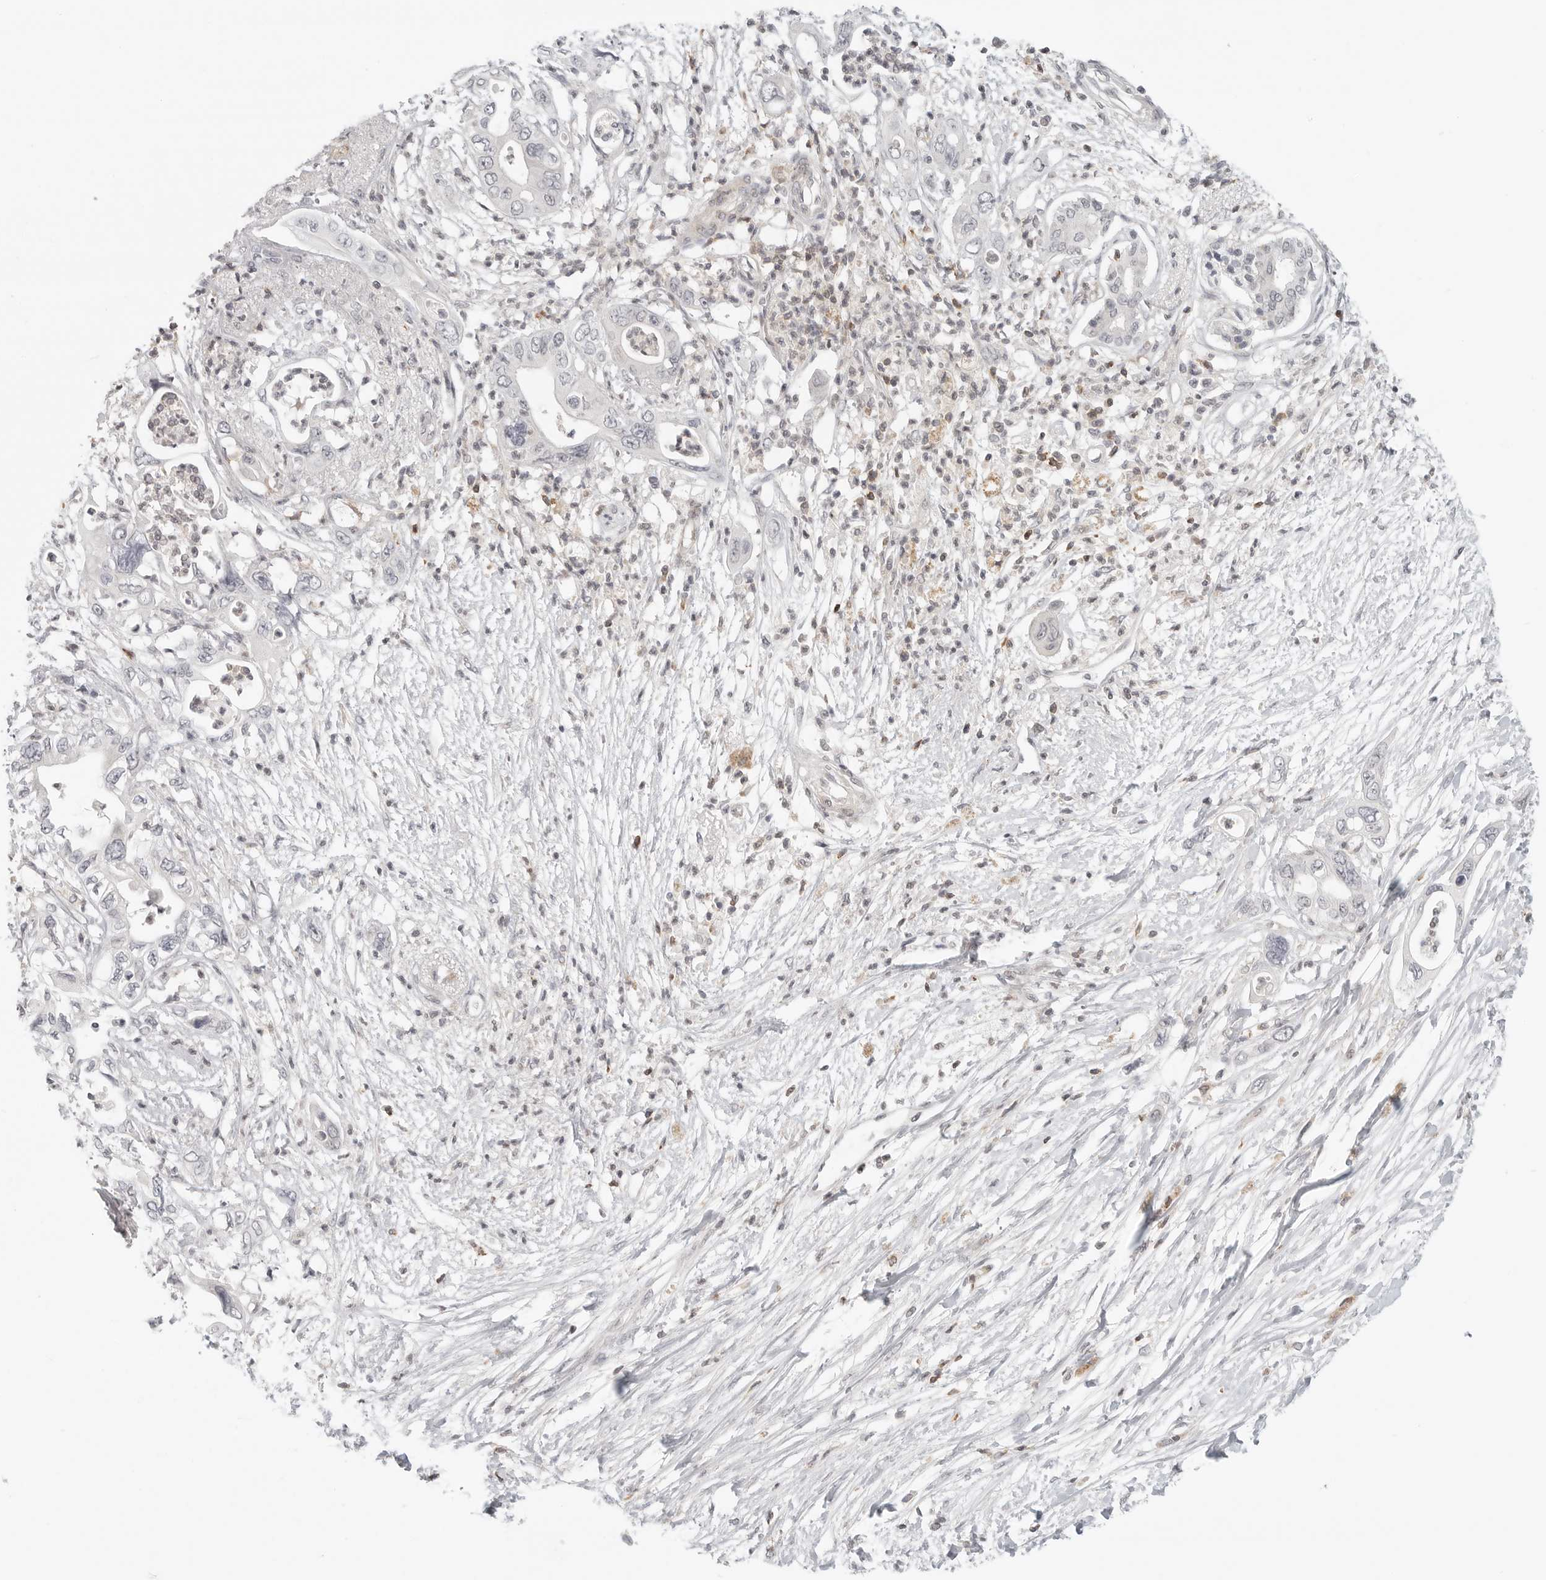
{"staining": {"intensity": "negative", "quantity": "none", "location": "none"}, "tissue": "pancreatic cancer", "cell_type": "Tumor cells", "image_type": "cancer", "snomed": [{"axis": "morphology", "description": "Adenocarcinoma, NOS"}, {"axis": "topography", "description": "Pancreas"}], "caption": "Adenocarcinoma (pancreatic) was stained to show a protein in brown. There is no significant staining in tumor cells. Nuclei are stained in blue.", "gene": "SH3KBP1", "patient": {"sex": "male", "age": 66}}